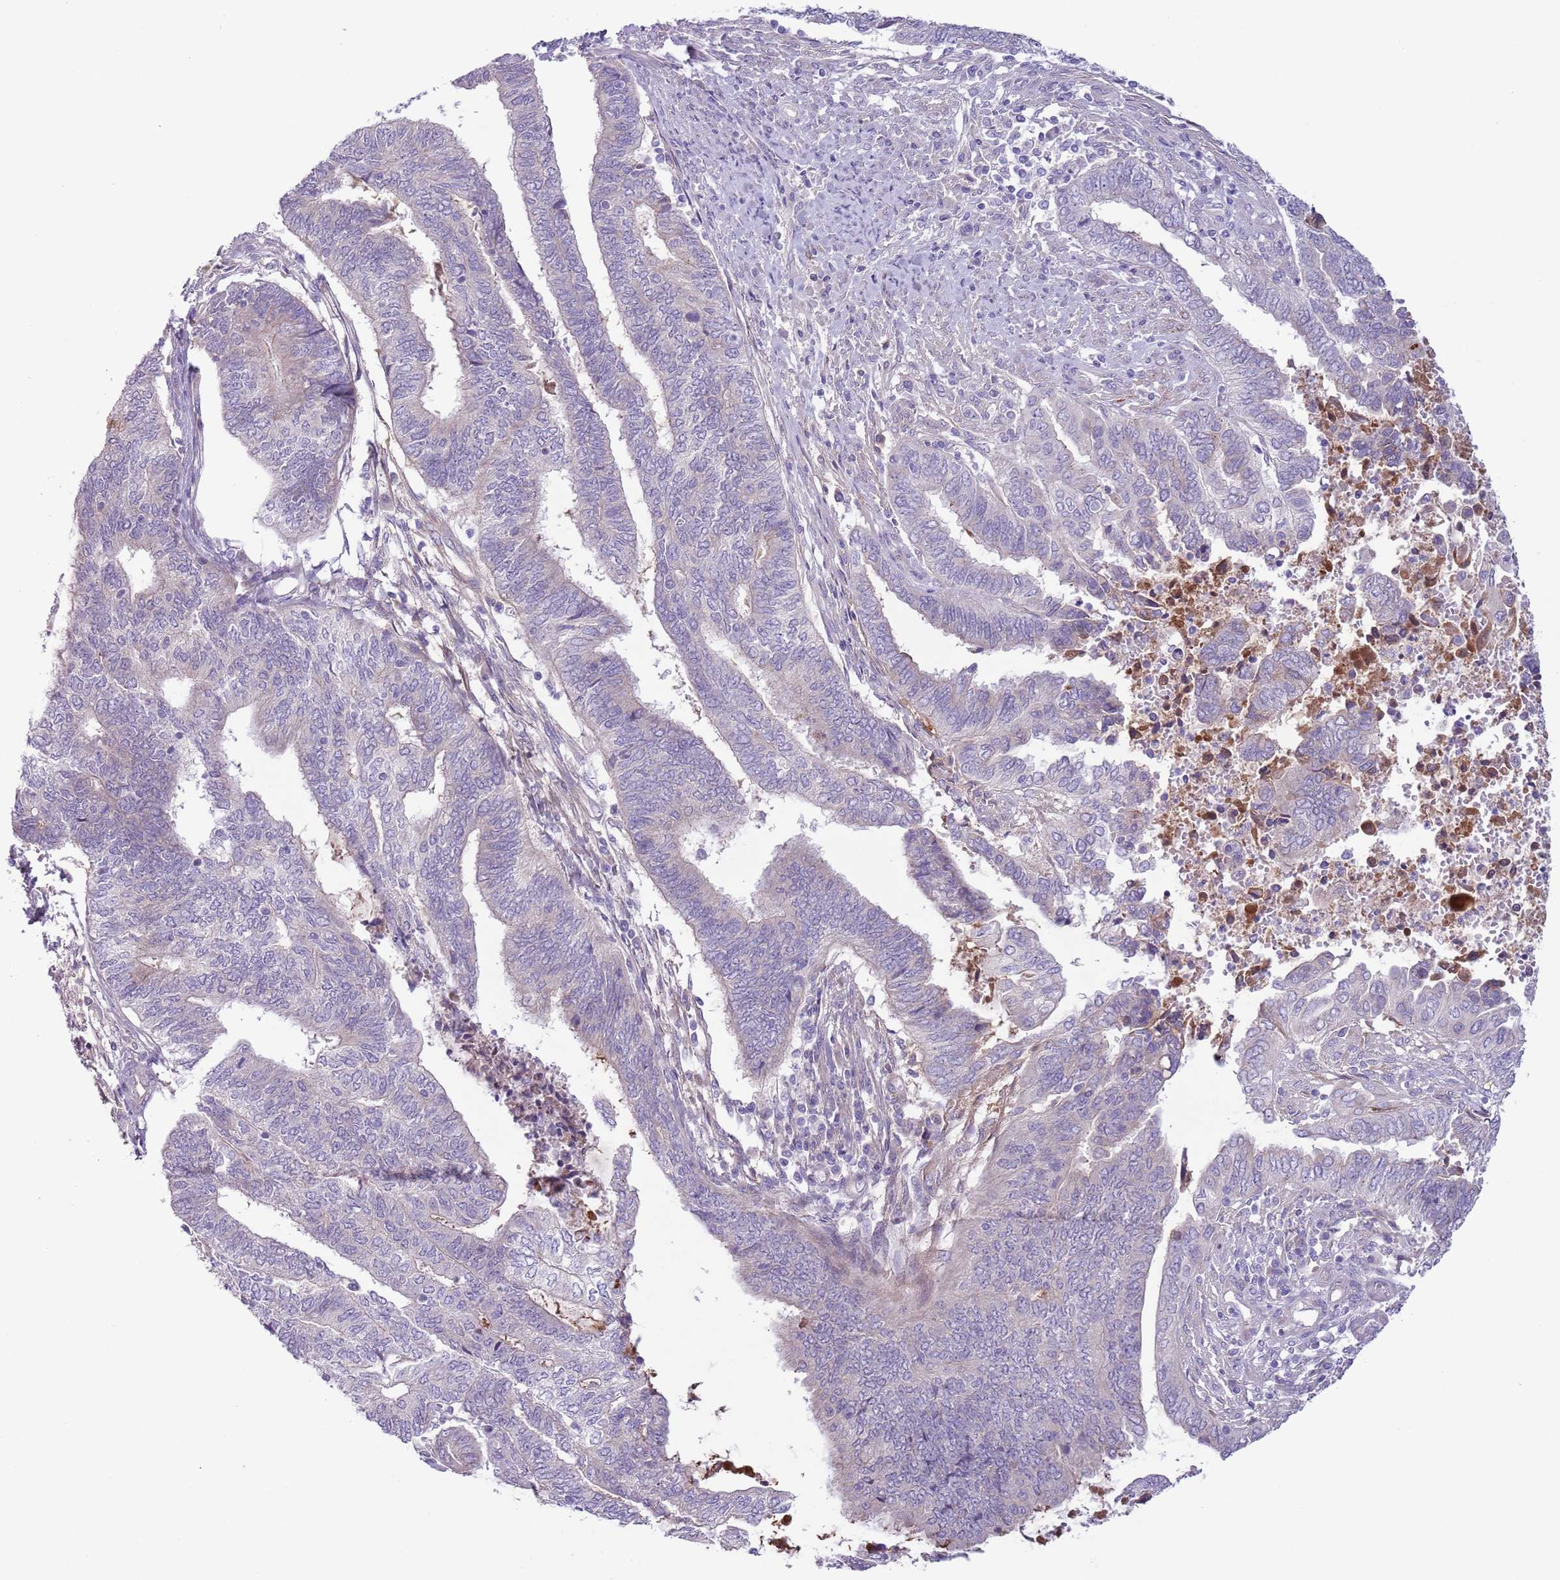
{"staining": {"intensity": "negative", "quantity": "none", "location": "none"}, "tissue": "endometrial cancer", "cell_type": "Tumor cells", "image_type": "cancer", "snomed": [{"axis": "morphology", "description": "Adenocarcinoma, NOS"}, {"axis": "topography", "description": "Uterus"}, {"axis": "topography", "description": "Endometrium"}], "caption": "Tumor cells are negative for brown protein staining in adenocarcinoma (endometrial).", "gene": "CFH", "patient": {"sex": "female", "age": 70}}